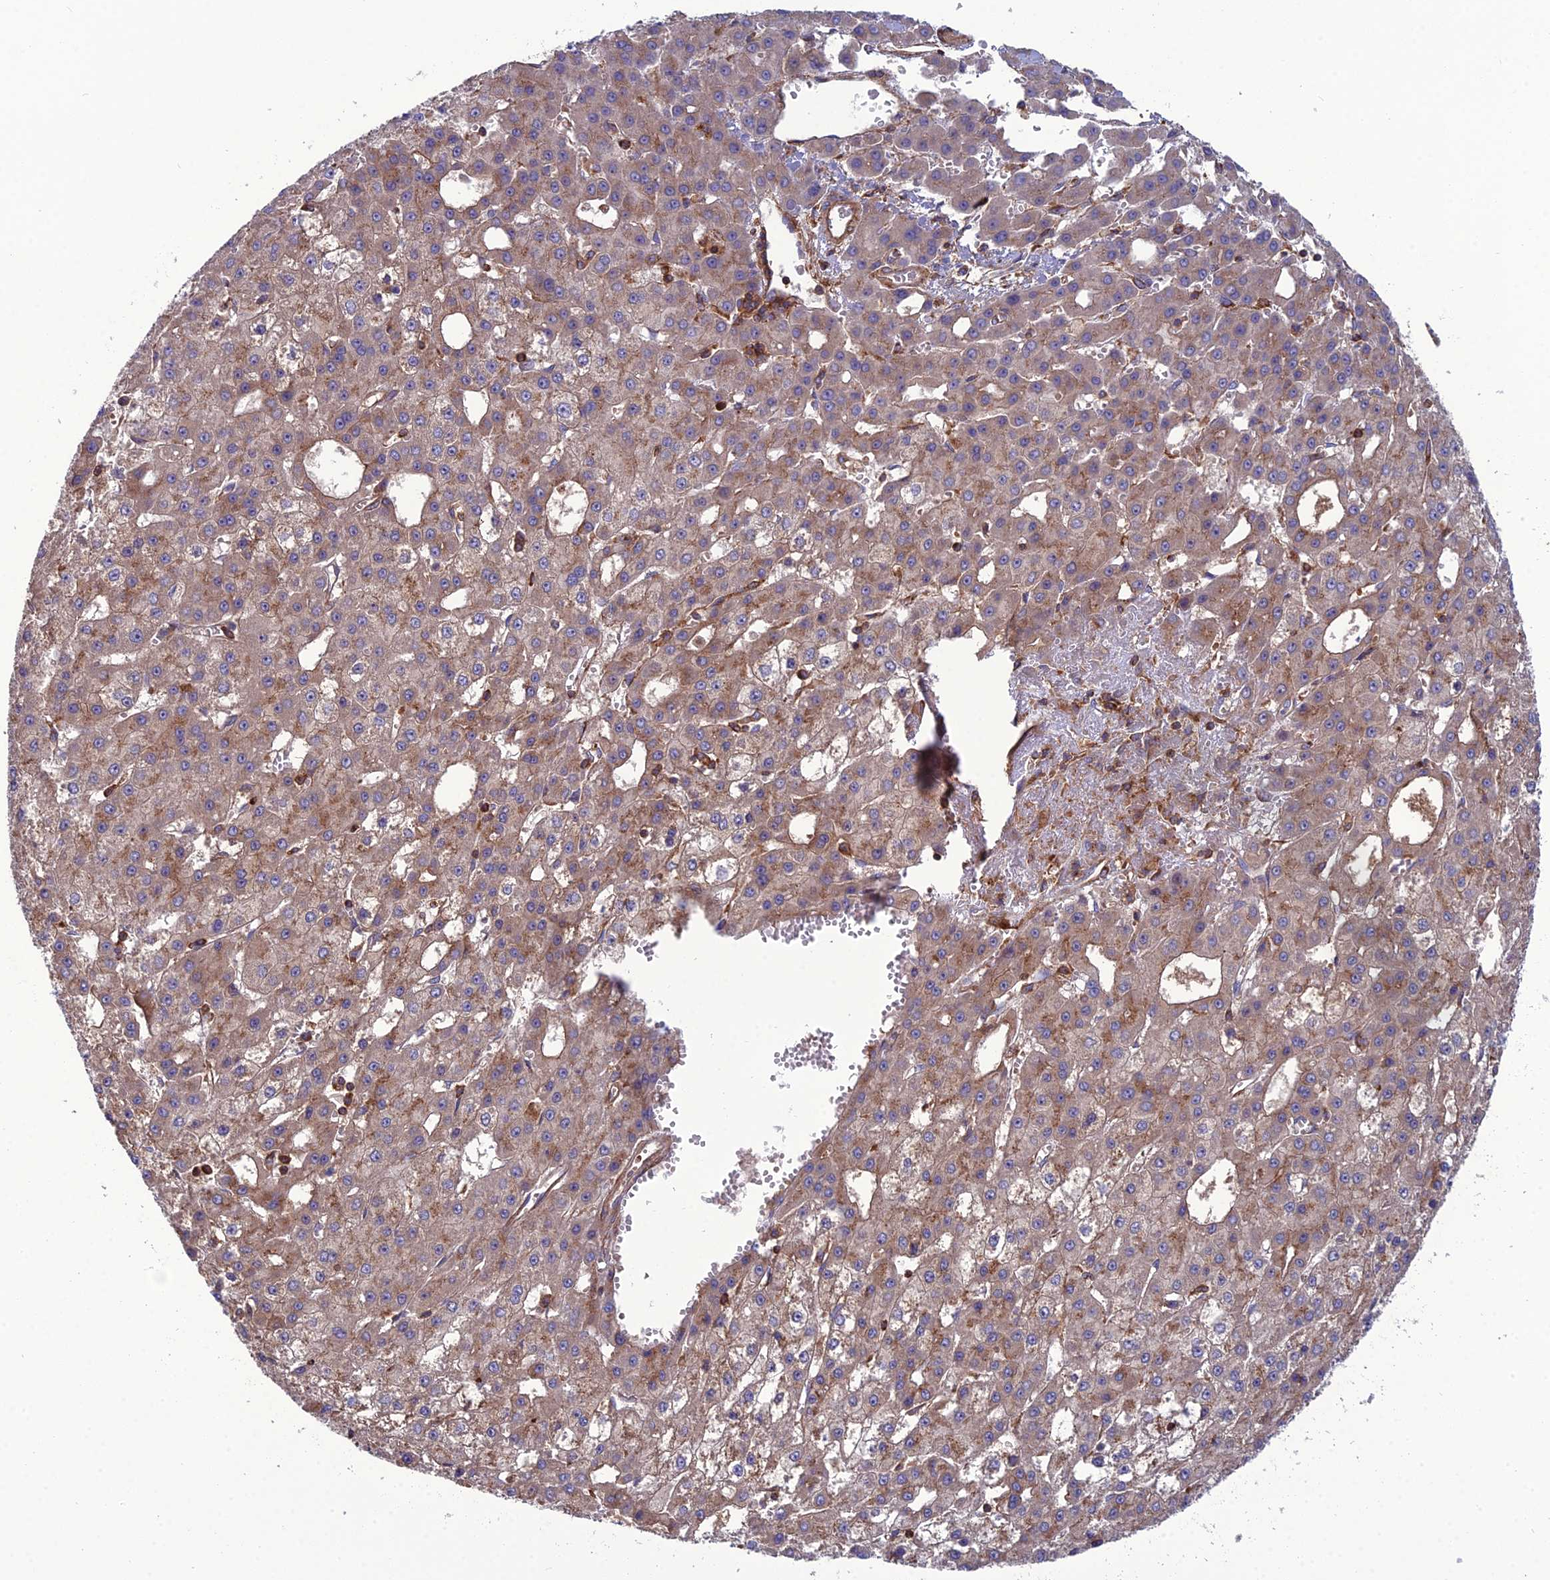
{"staining": {"intensity": "strong", "quantity": "<25%", "location": "cytoplasmic/membranous"}, "tissue": "liver cancer", "cell_type": "Tumor cells", "image_type": "cancer", "snomed": [{"axis": "morphology", "description": "Carcinoma, Hepatocellular, NOS"}, {"axis": "topography", "description": "Liver"}], "caption": "Immunohistochemistry (IHC) (DAB) staining of human liver cancer (hepatocellular carcinoma) shows strong cytoplasmic/membranous protein positivity in approximately <25% of tumor cells. Using DAB (brown) and hematoxylin (blue) stains, captured at high magnification using brightfield microscopy.", "gene": "LNPEP", "patient": {"sex": "male", "age": 47}}